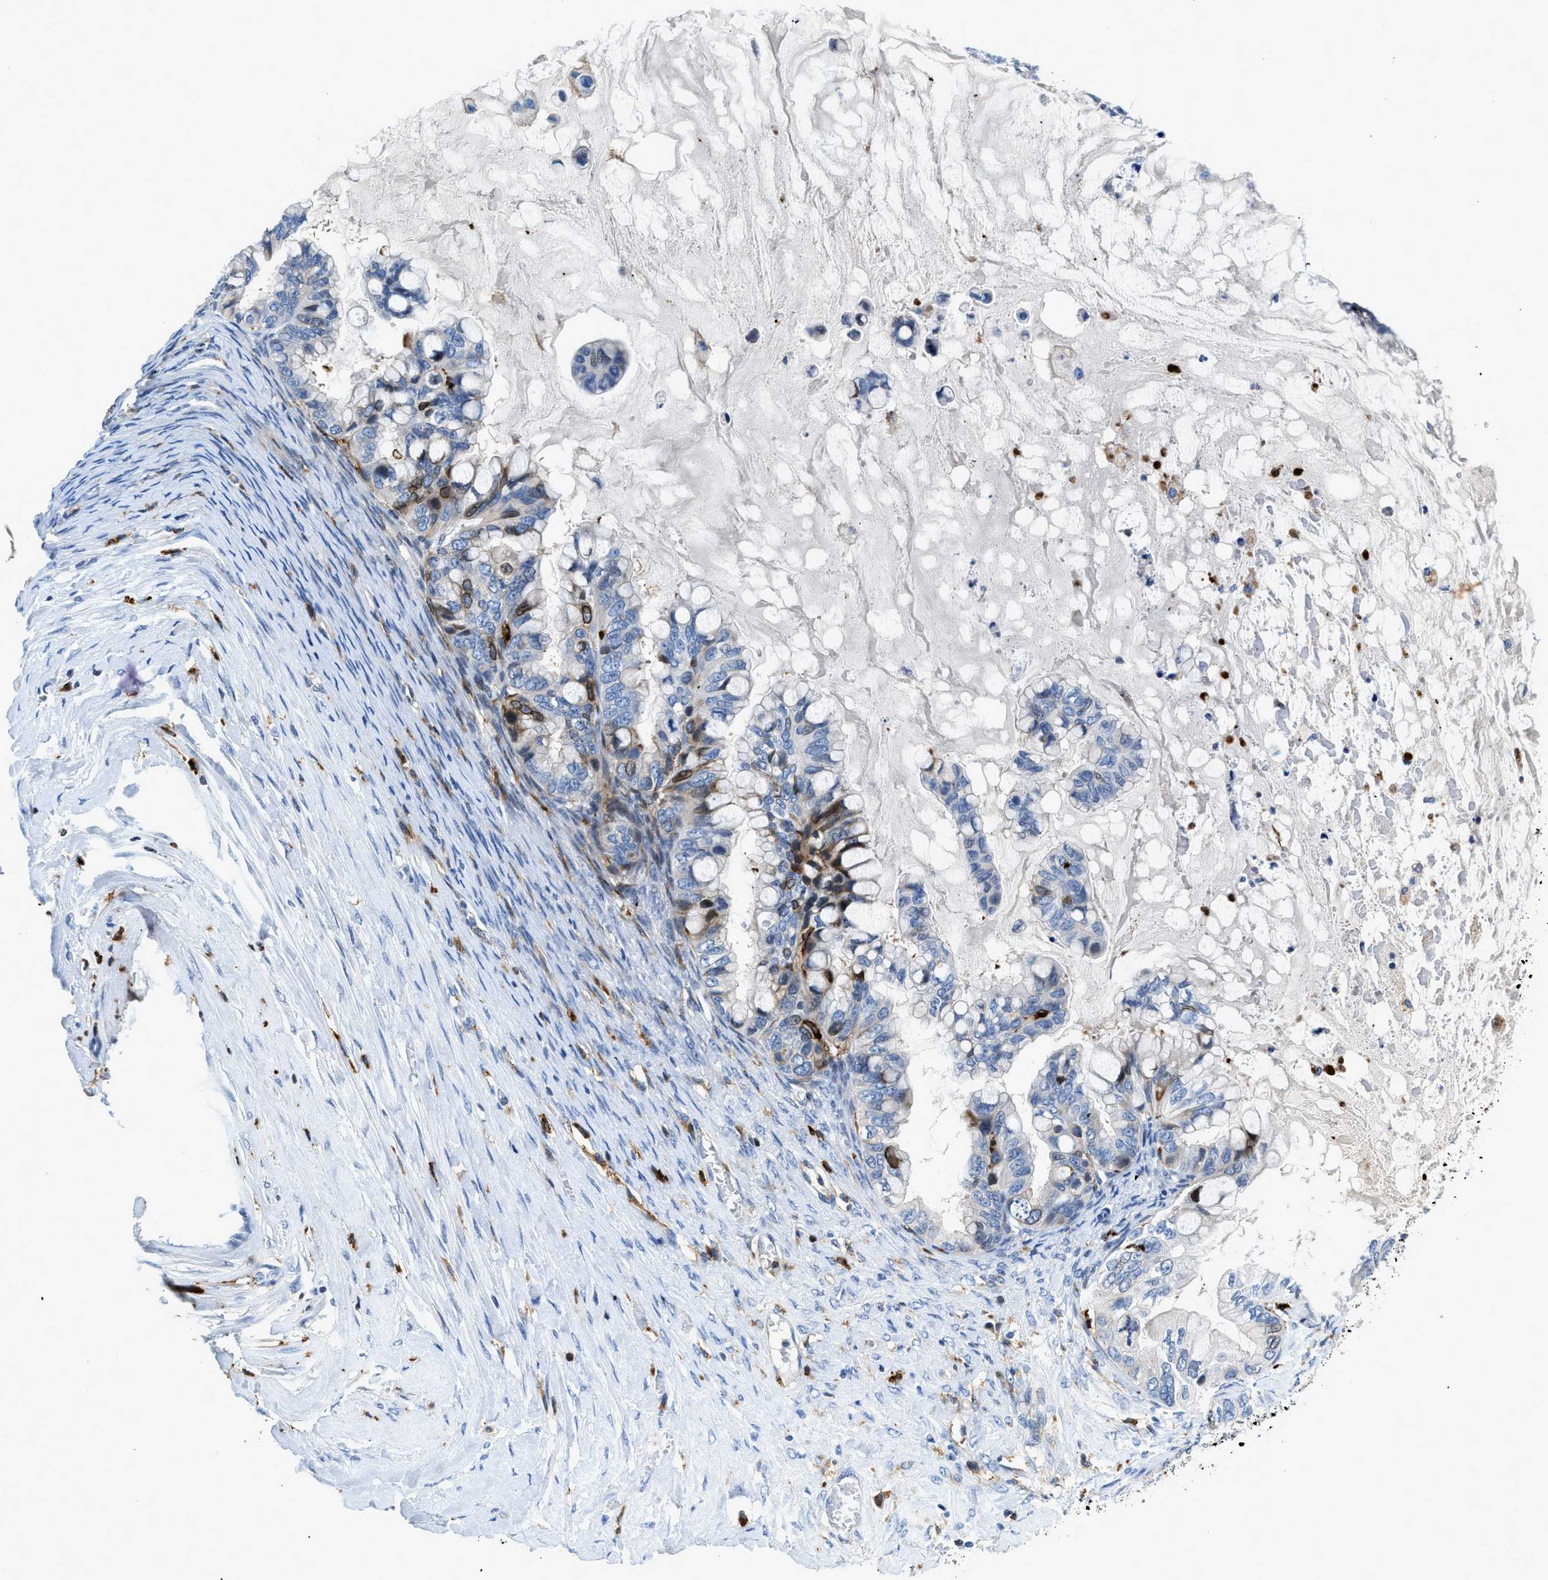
{"staining": {"intensity": "moderate", "quantity": "<25%", "location": "cytoplasmic/membranous,nuclear"}, "tissue": "ovarian cancer", "cell_type": "Tumor cells", "image_type": "cancer", "snomed": [{"axis": "morphology", "description": "Cystadenocarcinoma, mucinous, NOS"}, {"axis": "topography", "description": "Ovary"}], "caption": "Mucinous cystadenocarcinoma (ovarian) stained for a protein (brown) demonstrates moderate cytoplasmic/membranous and nuclear positive expression in approximately <25% of tumor cells.", "gene": "CD226", "patient": {"sex": "female", "age": 80}}